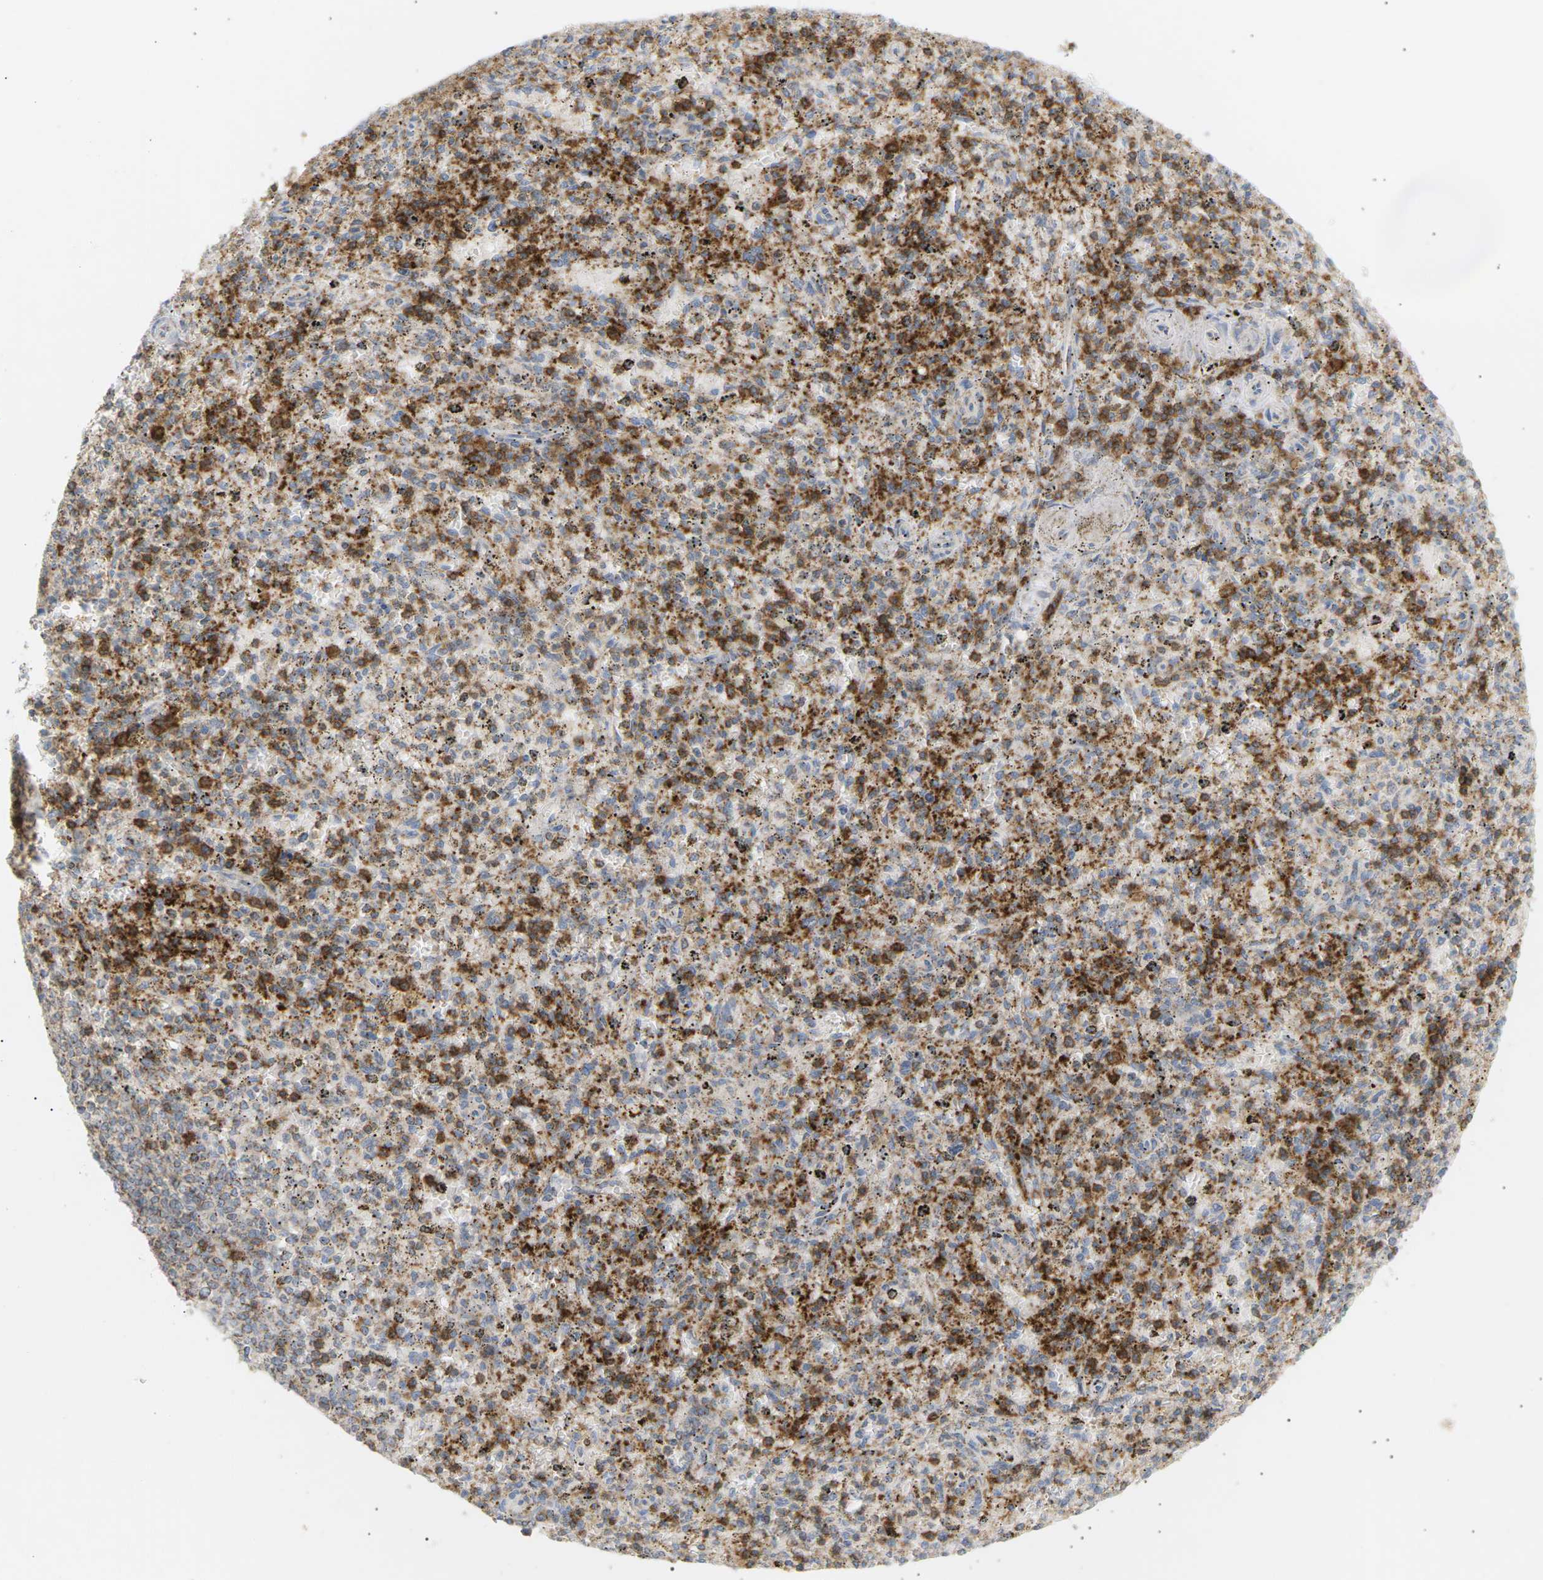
{"staining": {"intensity": "strong", "quantity": "25%-75%", "location": "cytoplasmic/membranous"}, "tissue": "spleen", "cell_type": "Cells in red pulp", "image_type": "normal", "snomed": [{"axis": "morphology", "description": "Normal tissue, NOS"}, {"axis": "topography", "description": "Spleen"}], "caption": "Protein staining displays strong cytoplasmic/membranous expression in approximately 25%-75% of cells in red pulp in unremarkable spleen.", "gene": "LIME1", "patient": {"sex": "male", "age": 72}}